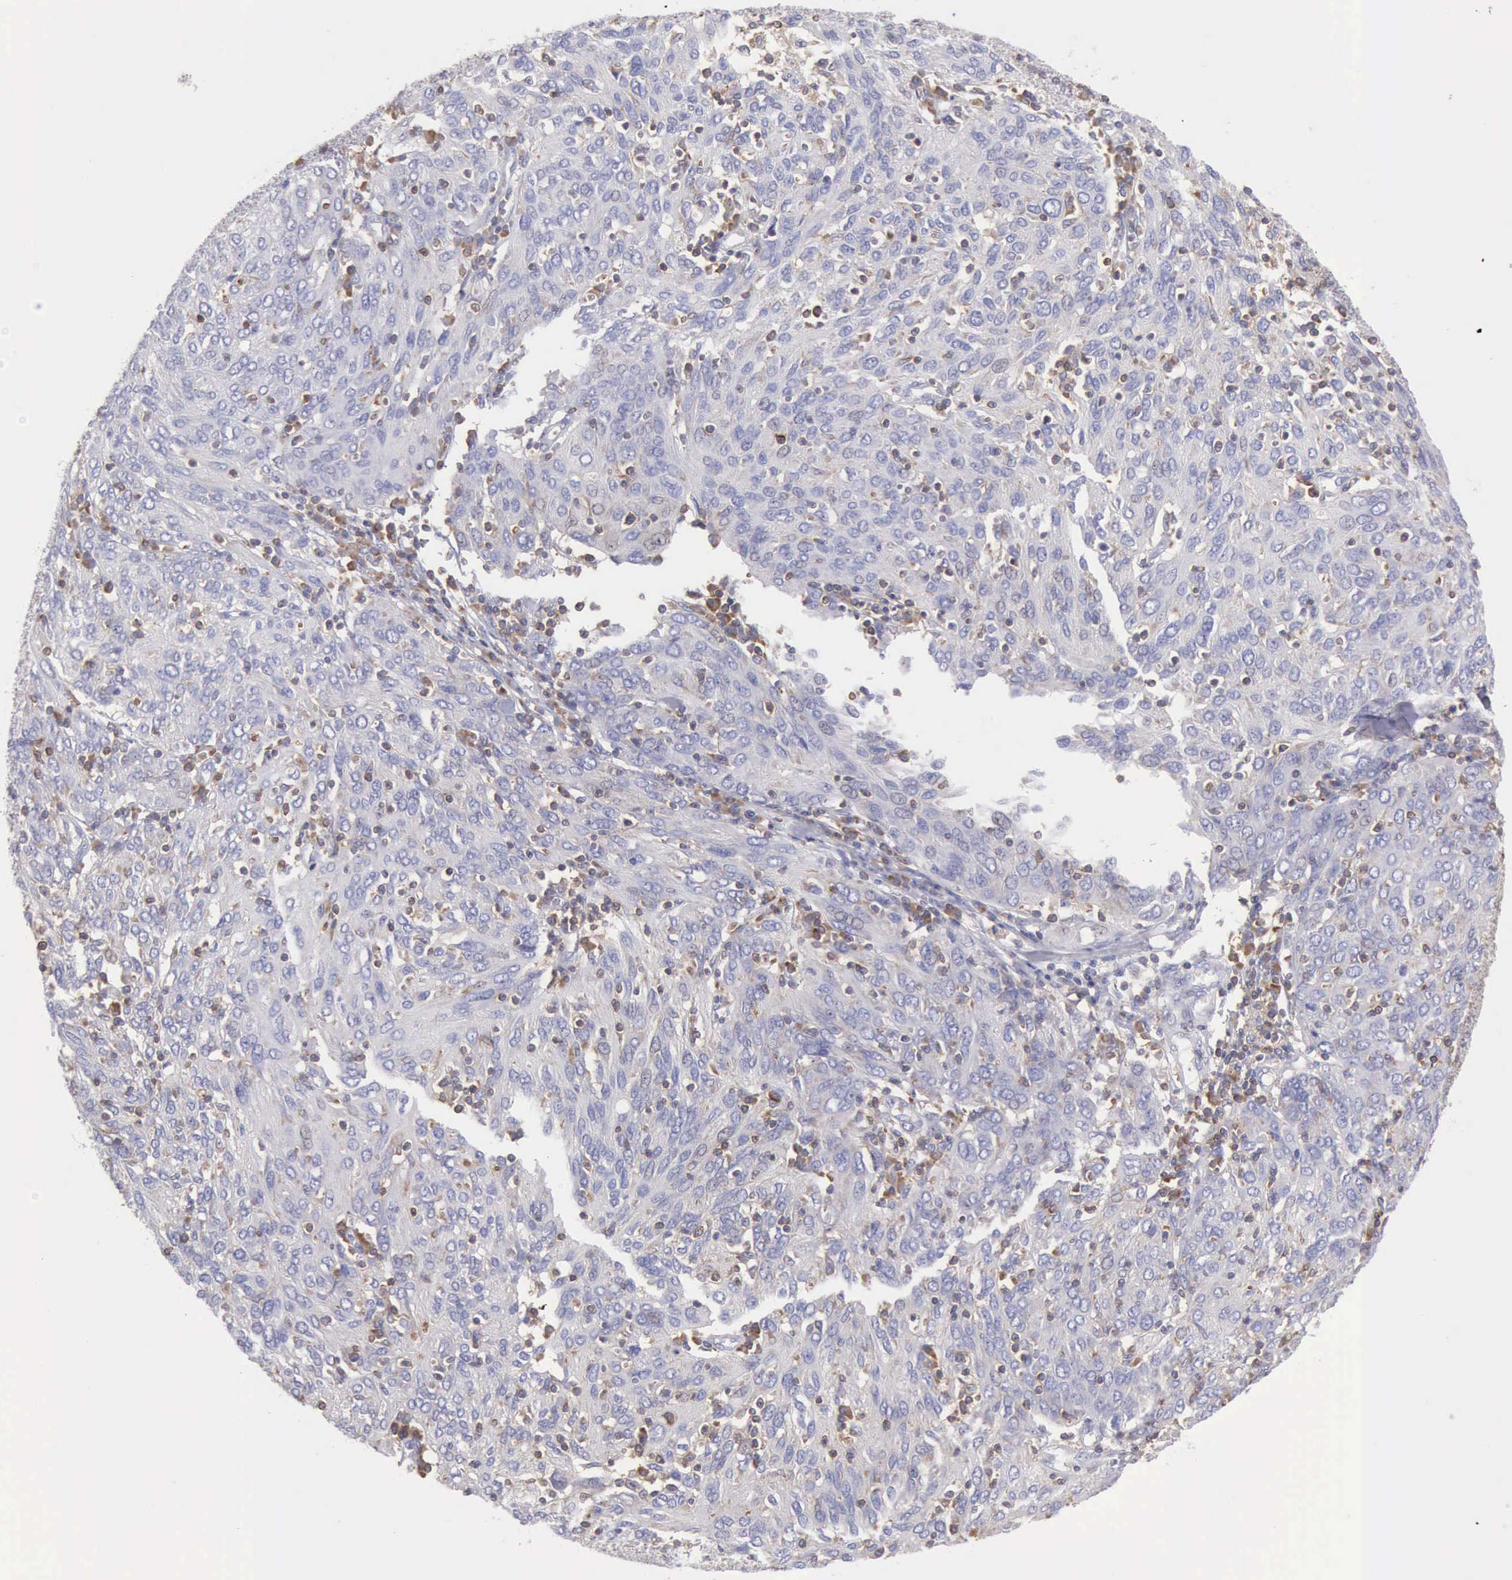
{"staining": {"intensity": "negative", "quantity": "none", "location": "none"}, "tissue": "ovarian cancer", "cell_type": "Tumor cells", "image_type": "cancer", "snomed": [{"axis": "morphology", "description": "Carcinoma, endometroid"}, {"axis": "topography", "description": "Ovary"}], "caption": "DAB immunohistochemical staining of ovarian endometroid carcinoma demonstrates no significant staining in tumor cells.", "gene": "SASH3", "patient": {"sex": "female", "age": 50}}